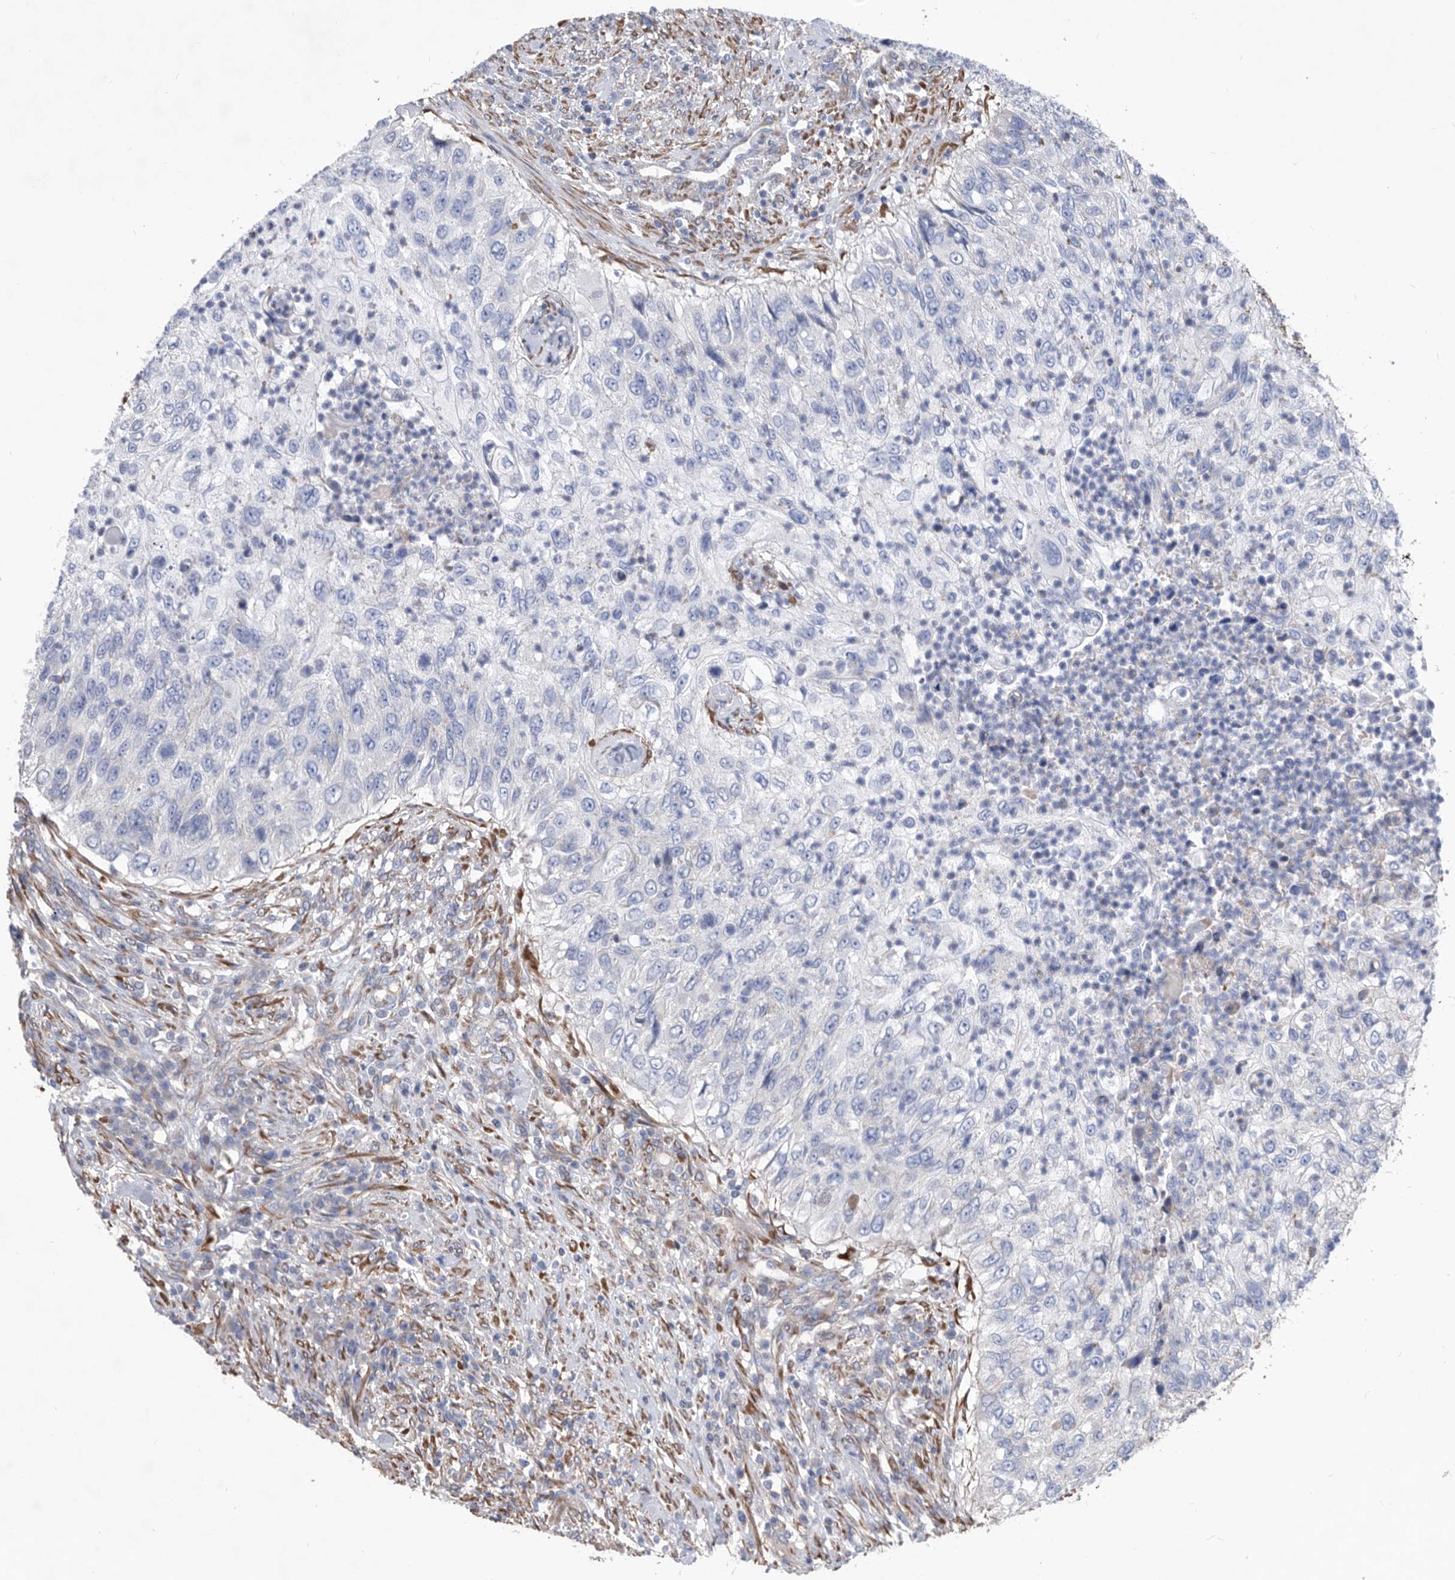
{"staining": {"intensity": "negative", "quantity": "none", "location": "none"}, "tissue": "urothelial cancer", "cell_type": "Tumor cells", "image_type": "cancer", "snomed": [{"axis": "morphology", "description": "Urothelial carcinoma, High grade"}, {"axis": "topography", "description": "Urinary bladder"}], "caption": "DAB immunohistochemical staining of urothelial cancer shows no significant positivity in tumor cells.", "gene": "ATP13A3", "patient": {"sex": "female", "age": 60}}